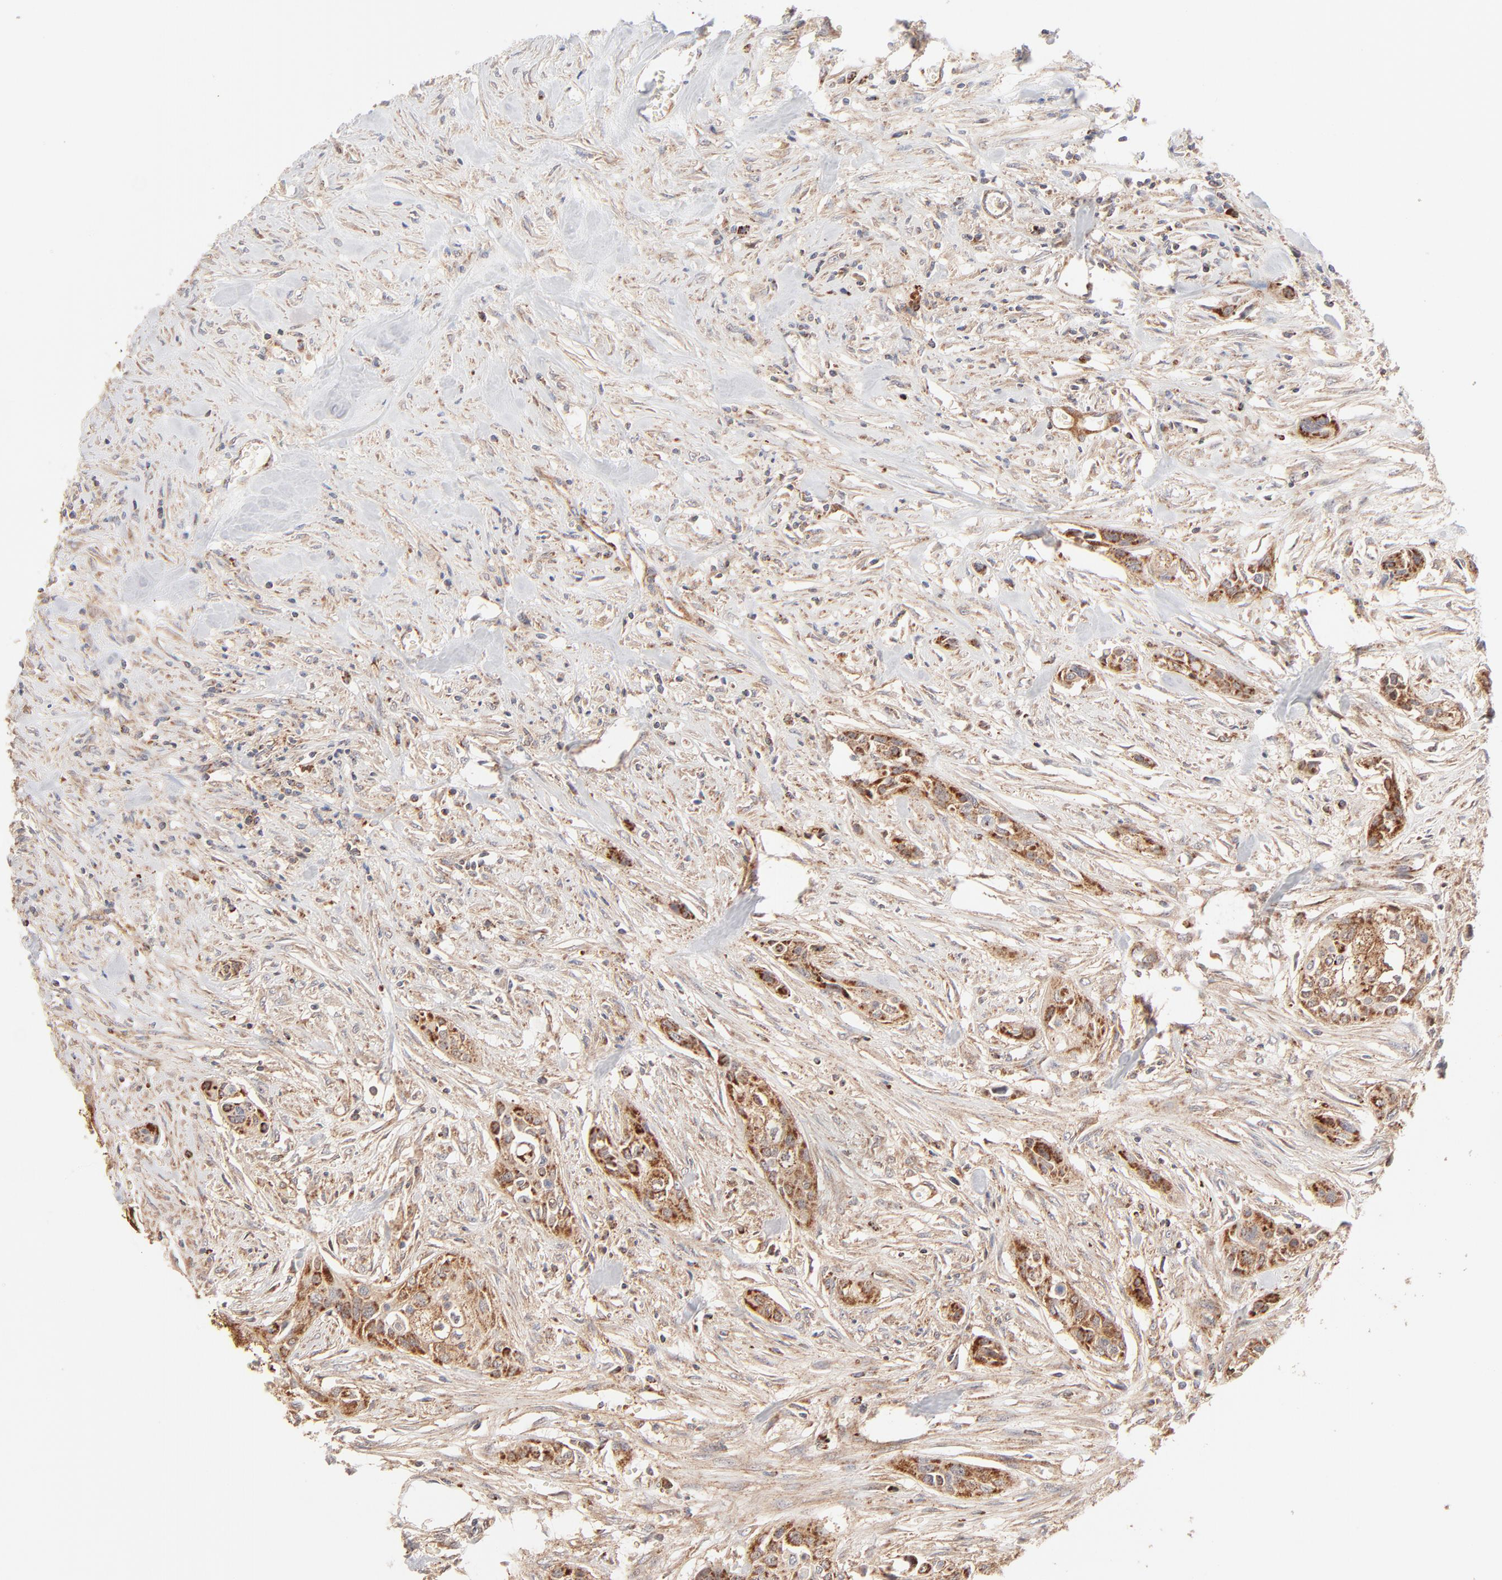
{"staining": {"intensity": "strong", "quantity": ">75%", "location": "cytoplasmic/membranous"}, "tissue": "urothelial cancer", "cell_type": "Tumor cells", "image_type": "cancer", "snomed": [{"axis": "morphology", "description": "Urothelial carcinoma, High grade"}, {"axis": "topography", "description": "Urinary bladder"}], "caption": "About >75% of tumor cells in urothelial carcinoma (high-grade) reveal strong cytoplasmic/membranous protein staining as visualized by brown immunohistochemical staining.", "gene": "CSPG4", "patient": {"sex": "male", "age": 74}}